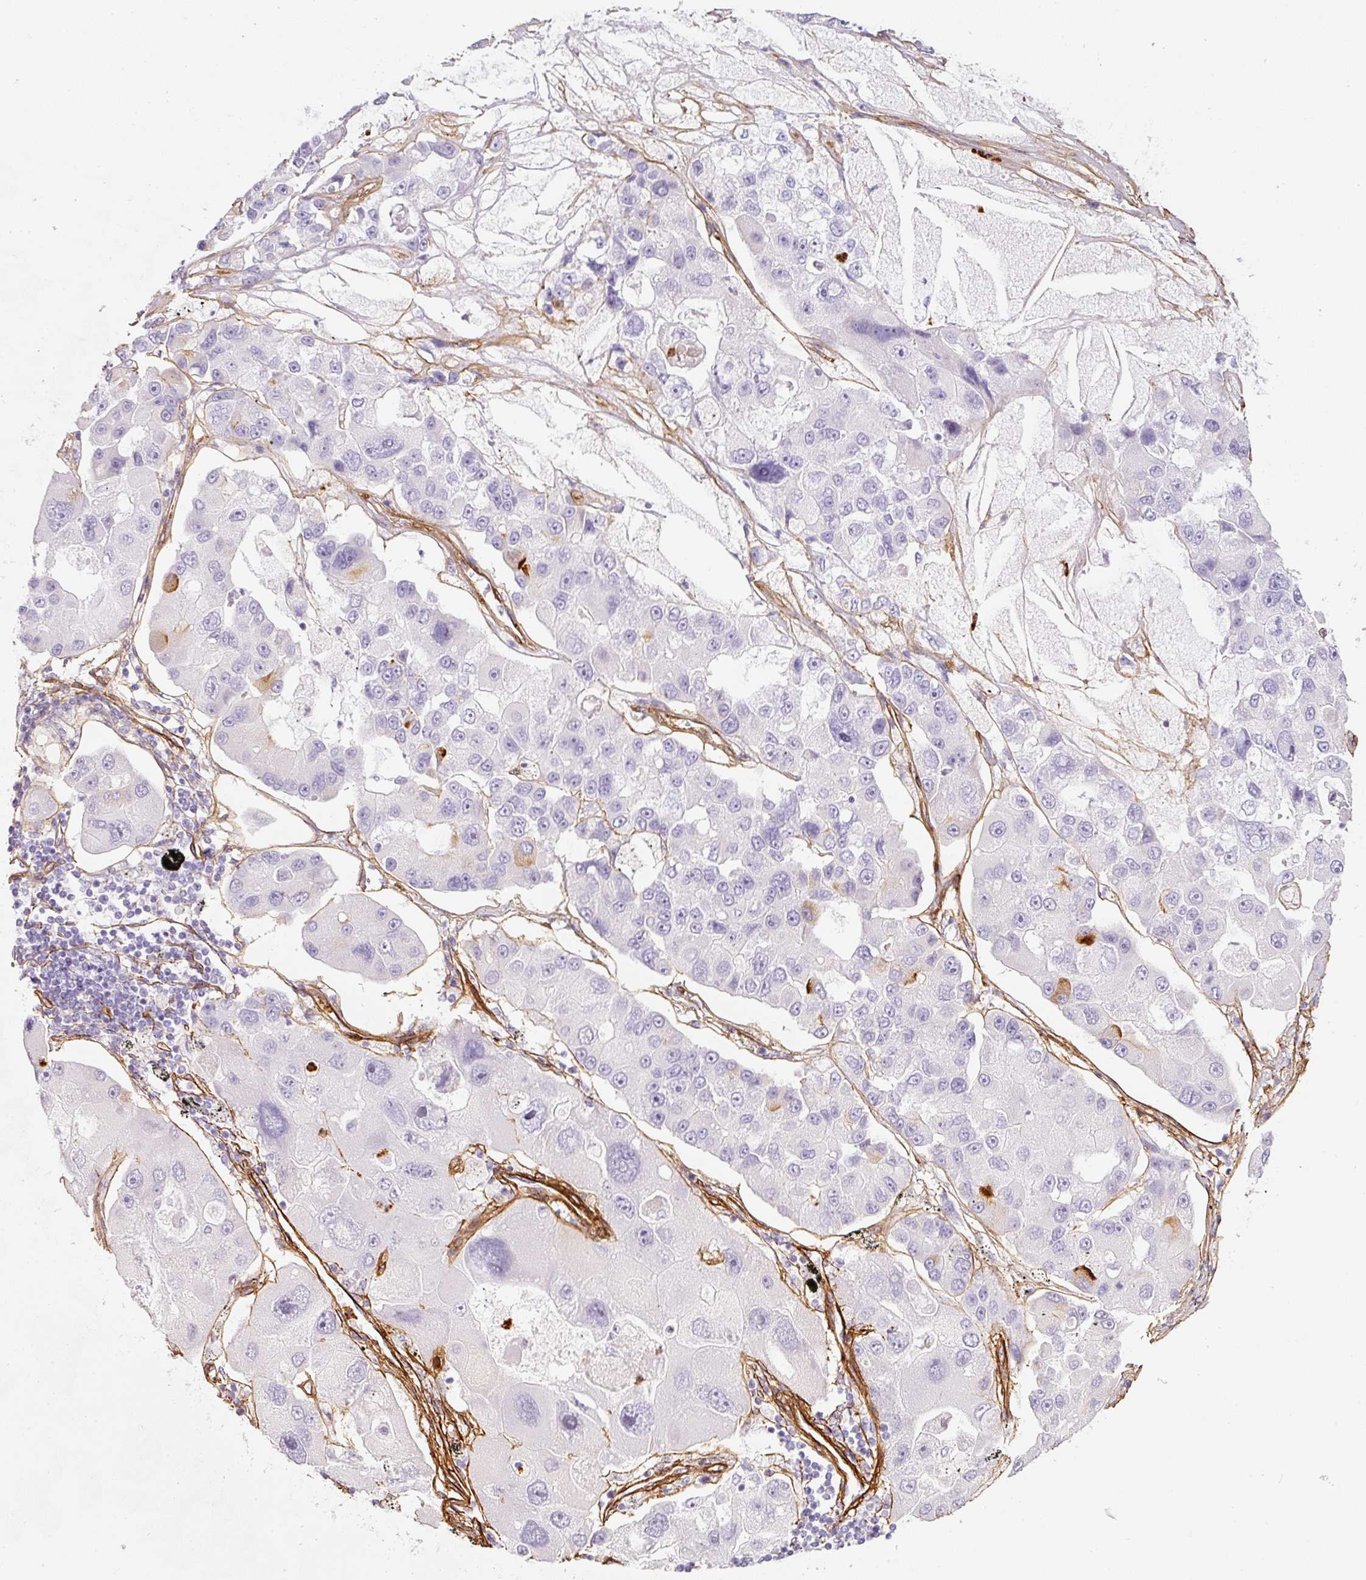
{"staining": {"intensity": "negative", "quantity": "none", "location": "none"}, "tissue": "lung cancer", "cell_type": "Tumor cells", "image_type": "cancer", "snomed": [{"axis": "morphology", "description": "Adenocarcinoma, NOS"}, {"axis": "topography", "description": "Lung"}], "caption": "The image demonstrates no significant staining in tumor cells of adenocarcinoma (lung).", "gene": "LOXL4", "patient": {"sex": "female", "age": 54}}